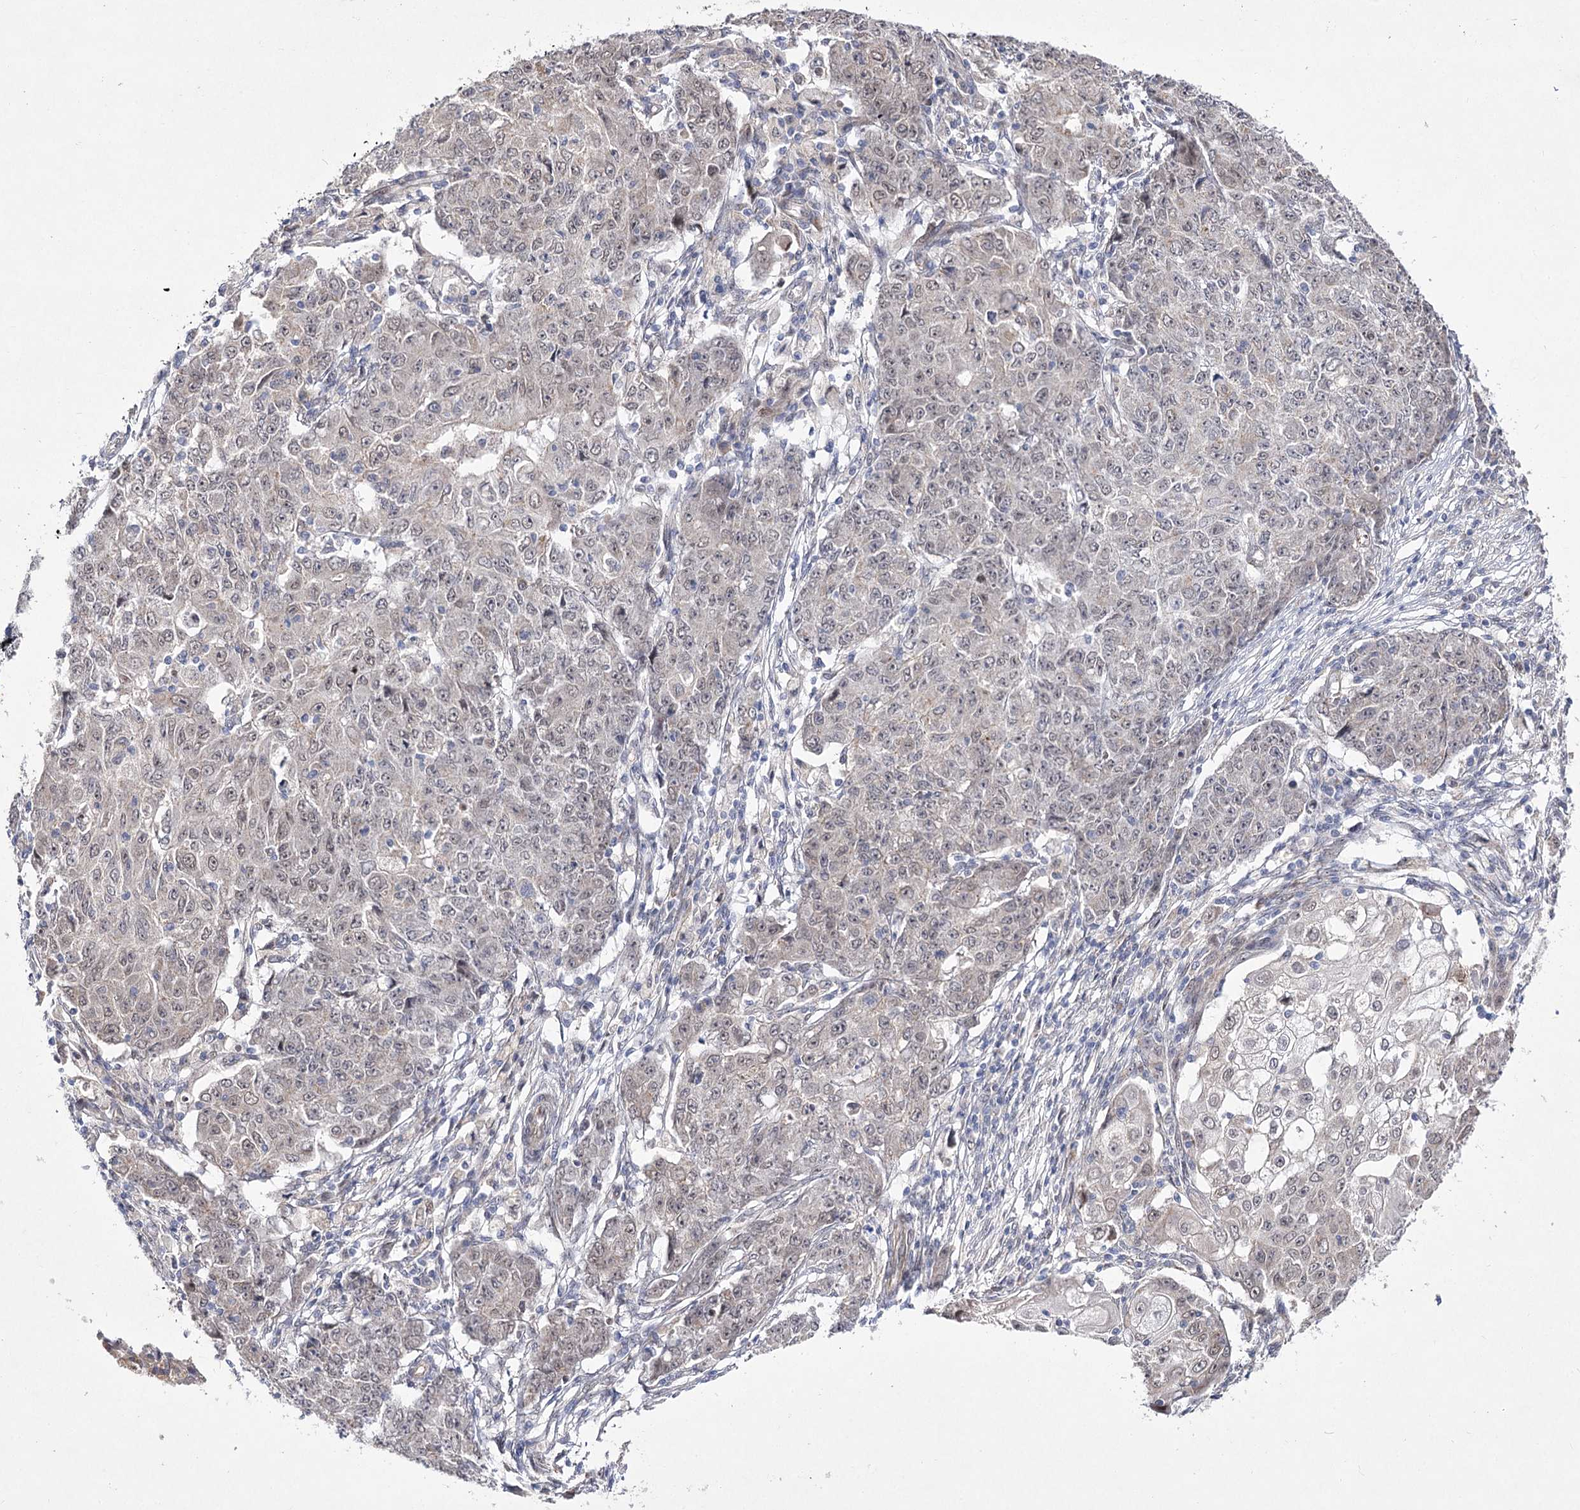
{"staining": {"intensity": "weak", "quantity": ">75%", "location": "nuclear"}, "tissue": "ovarian cancer", "cell_type": "Tumor cells", "image_type": "cancer", "snomed": [{"axis": "morphology", "description": "Carcinoma, endometroid"}, {"axis": "topography", "description": "Ovary"}], "caption": "Protein expression analysis of ovarian endometroid carcinoma shows weak nuclear positivity in approximately >75% of tumor cells.", "gene": "ARHGAP32", "patient": {"sex": "female", "age": 42}}